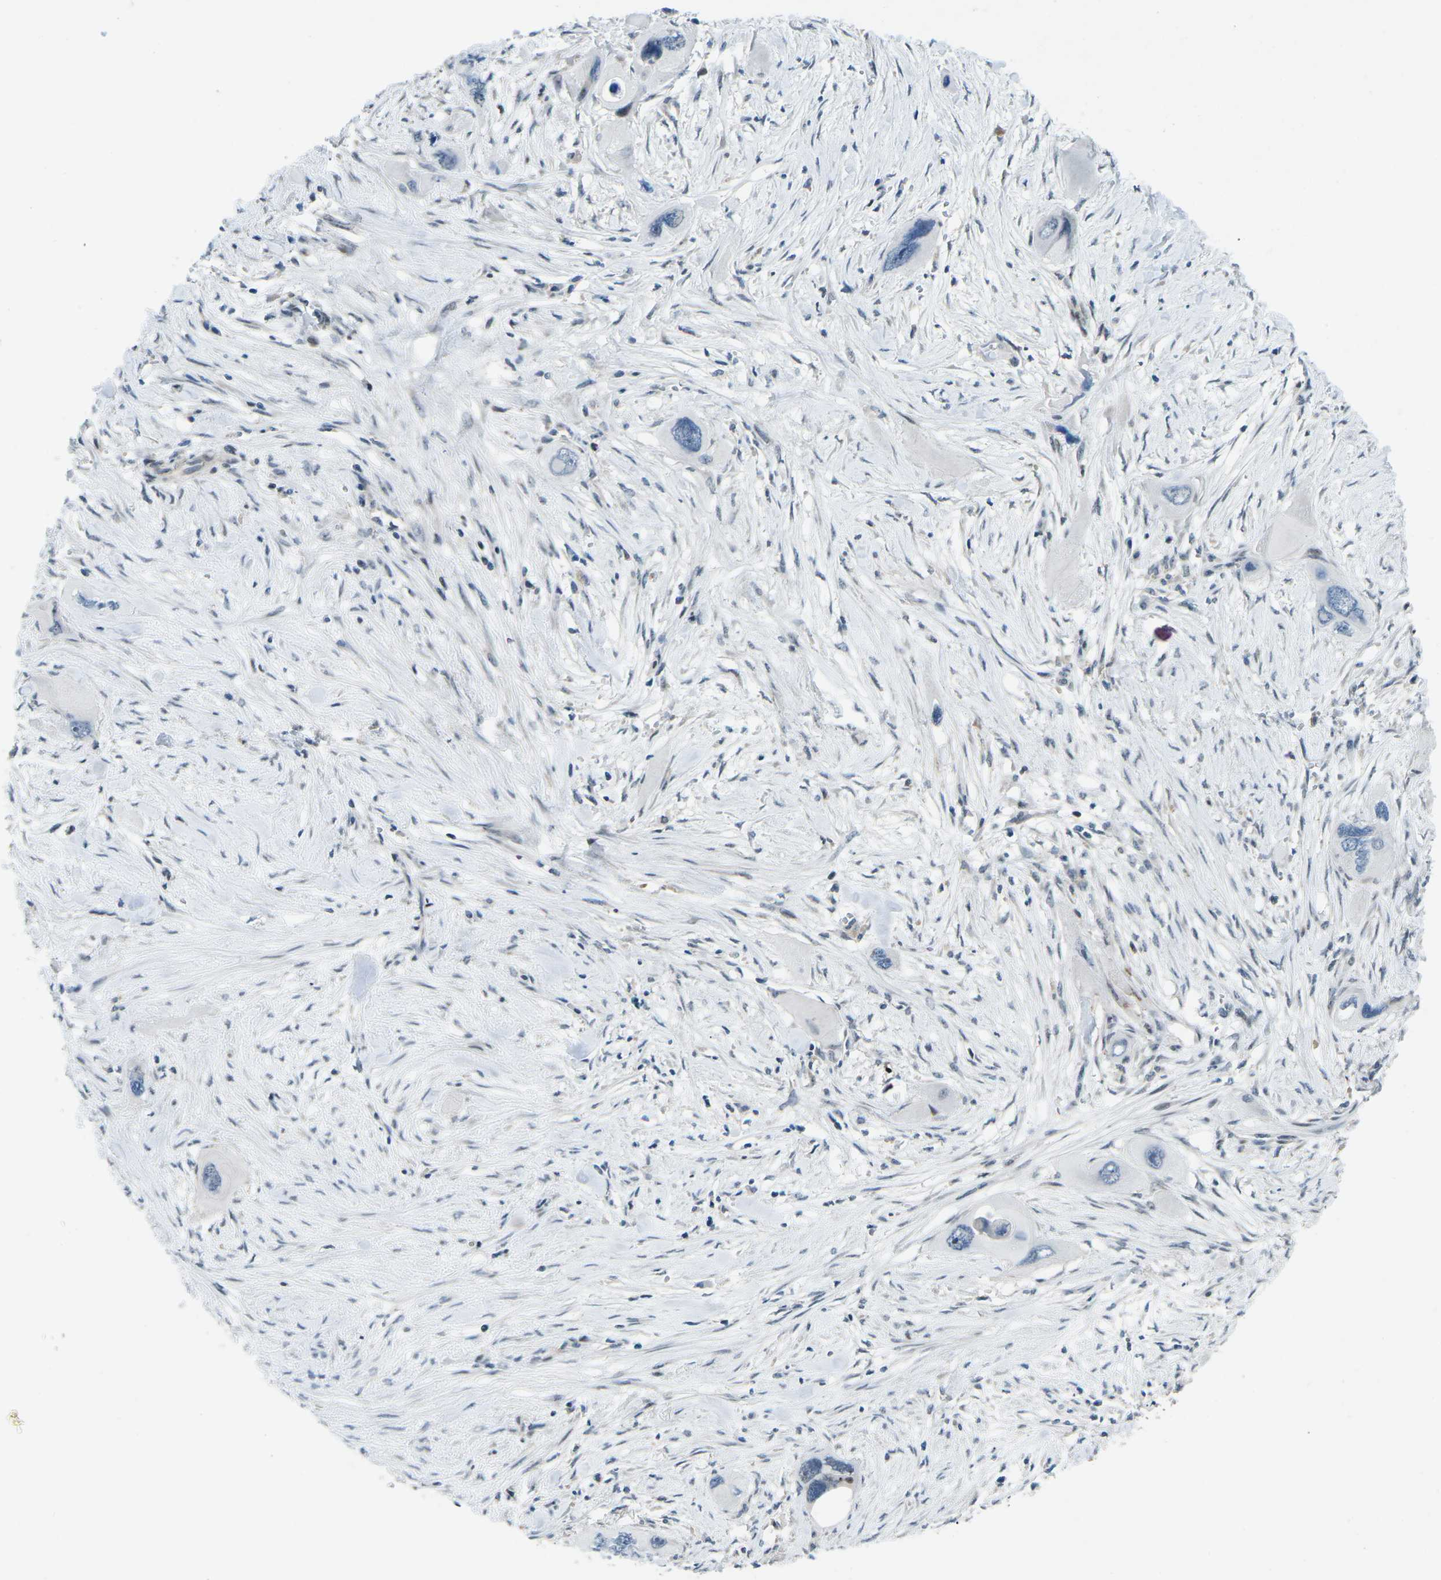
{"staining": {"intensity": "negative", "quantity": "none", "location": "none"}, "tissue": "pancreatic cancer", "cell_type": "Tumor cells", "image_type": "cancer", "snomed": [{"axis": "morphology", "description": "Adenocarcinoma, NOS"}, {"axis": "topography", "description": "Pancreas"}], "caption": "High power microscopy image of an IHC image of pancreatic adenocarcinoma, revealing no significant staining in tumor cells. (DAB immunohistochemistry (IHC) visualized using brightfield microscopy, high magnification).", "gene": "MBNL1", "patient": {"sex": "male", "age": 73}}